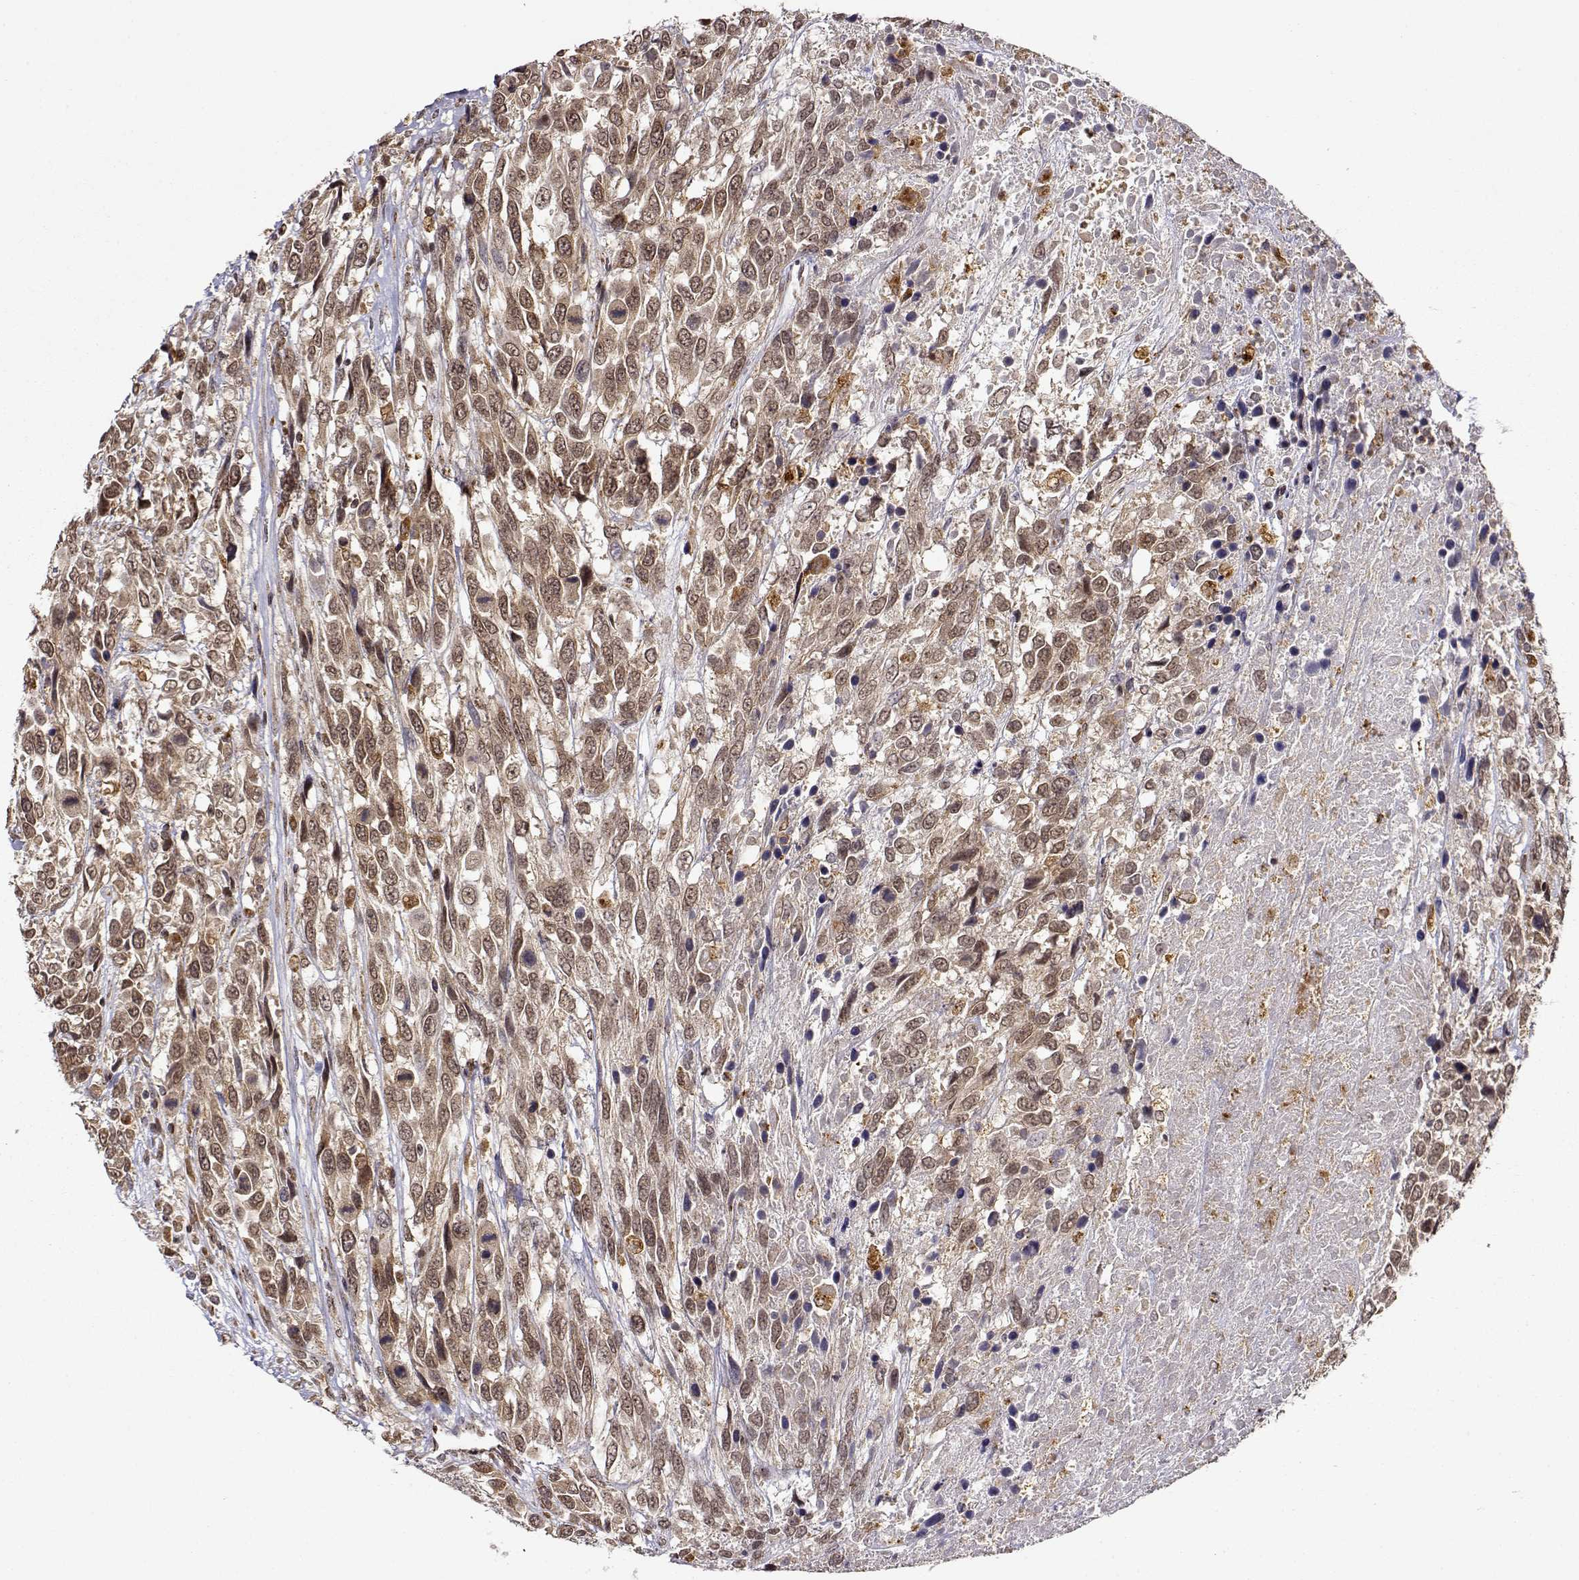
{"staining": {"intensity": "moderate", "quantity": ">75%", "location": "cytoplasmic/membranous,nuclear"}, "tissue": "urothelial cancer", "cell_type": "Tumor cells", "image_type": "cancer", "snomed": [{"axis": "morphology", "description": "Urothelial carcinoma, High grade"}, {"axis": "topography", "description": "Urinary bladder"}], "caption": "Immunohistochemical staining of human urothelial cancer displays medium levels of moderate cytoplasmic/membranous and nuclear protein expression in about >75% of tumor cells.", "gene": "RNF13", "patient": {"sex": "female", "age": 70}}